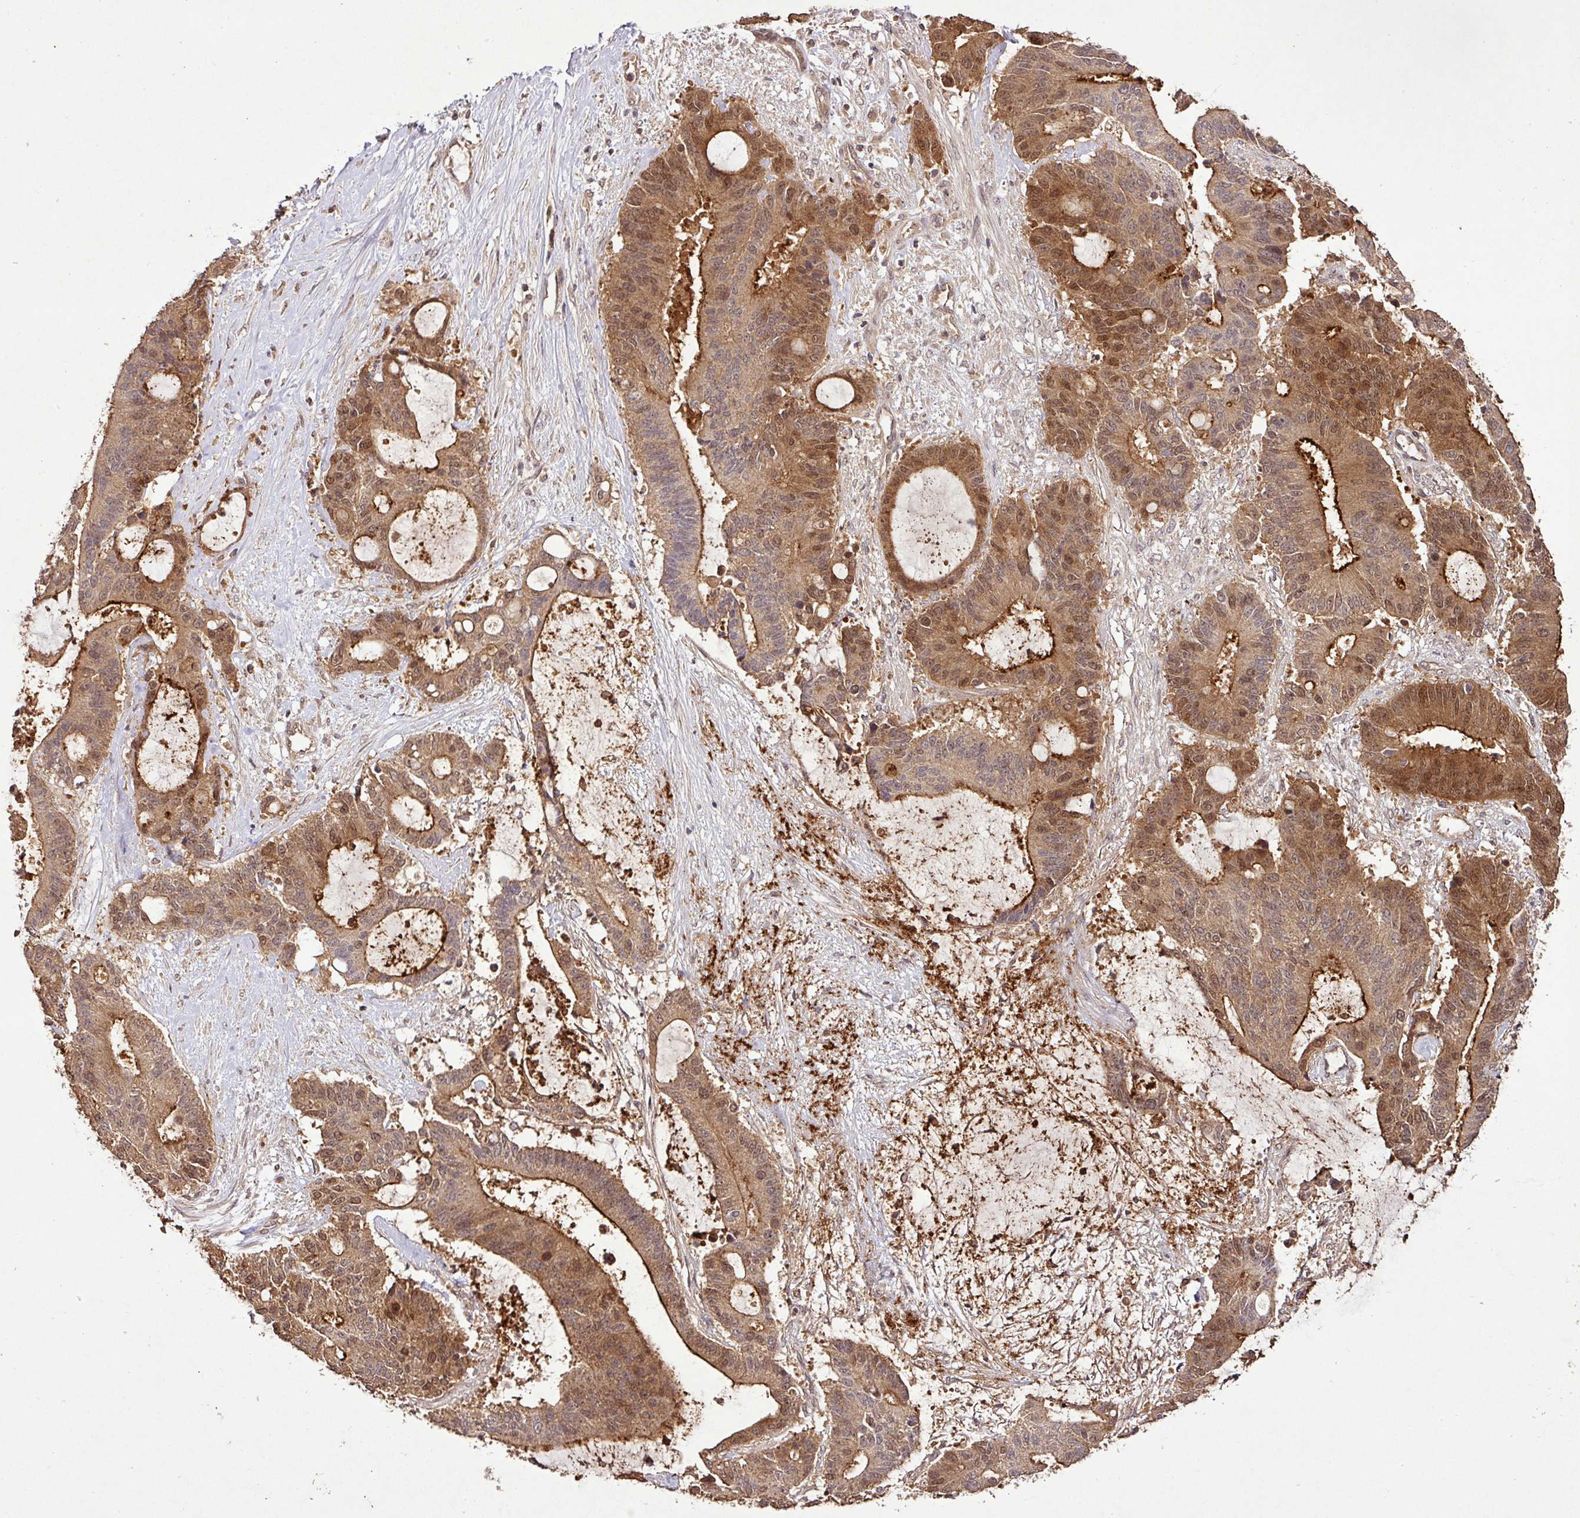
{"staining": {"intensity": "moderate", "quantity": ">75%", "location": "cytoplasmic/membranous,nuclear"}, "tissue": "liver cancer", "cell_type": "Tumor cells", "image_type": "cancer", "snomed": [{"axis": "morphology", "description": "Normal tissue, NOS"}, {"axis": "morphology", "description": "Cholangiocarcinoma"}, {"axis": "topography", "description": "Liver"}, {"axis": "topography", "description": "Peripheral nerve tissue"}], "caption": "Cholangiocarcinoma (liver) was stained to show a protein in brown. There is medium levels of moderate cytoplasmic/membranous and nuclear expression in about >75% of tumor cells.", "gene": "FAIM", "patient": {"sex": "female", "age": 73}}